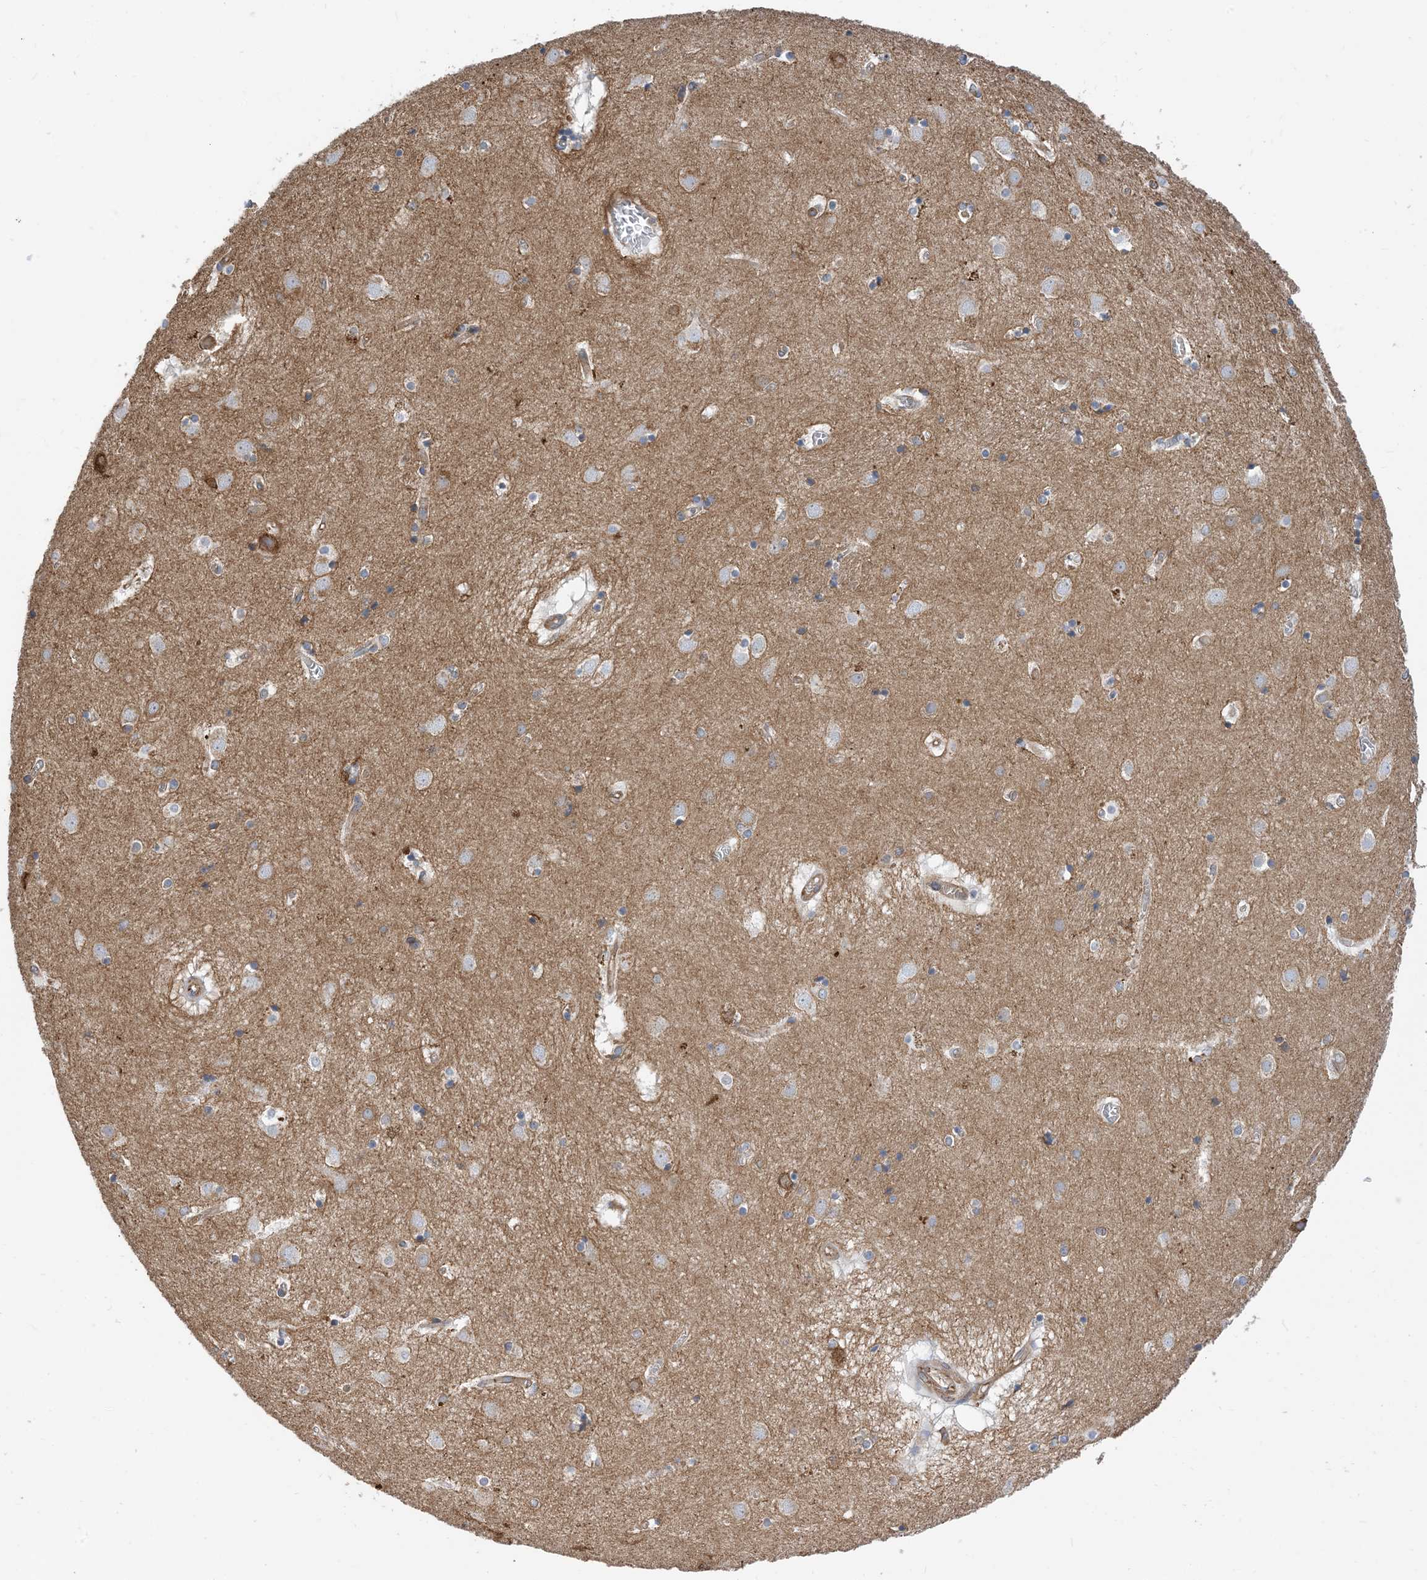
{"staining": {"intensity": "weak", "quantity": "<25%", "location": "cytoplasmic/membranous"}, "tissue": "caudate", "cell_type": "Glial cells", "image_type": "normal", "snomed": [{"axis": "morphology", "description": "Normal tissue, NOS"}, {"axis": "topography", "description": "Lateral ventricle wall"}], "caption": "Glial cells are negative for brown protein staining in benign caudate. (DAB (3,3'-diaminobenzidine) immunohistochemistry visualized using brightfield microscopy, high magnification).", "gene": "DYNC1LI1", "patient": {"sex": "male", "age": 70}}